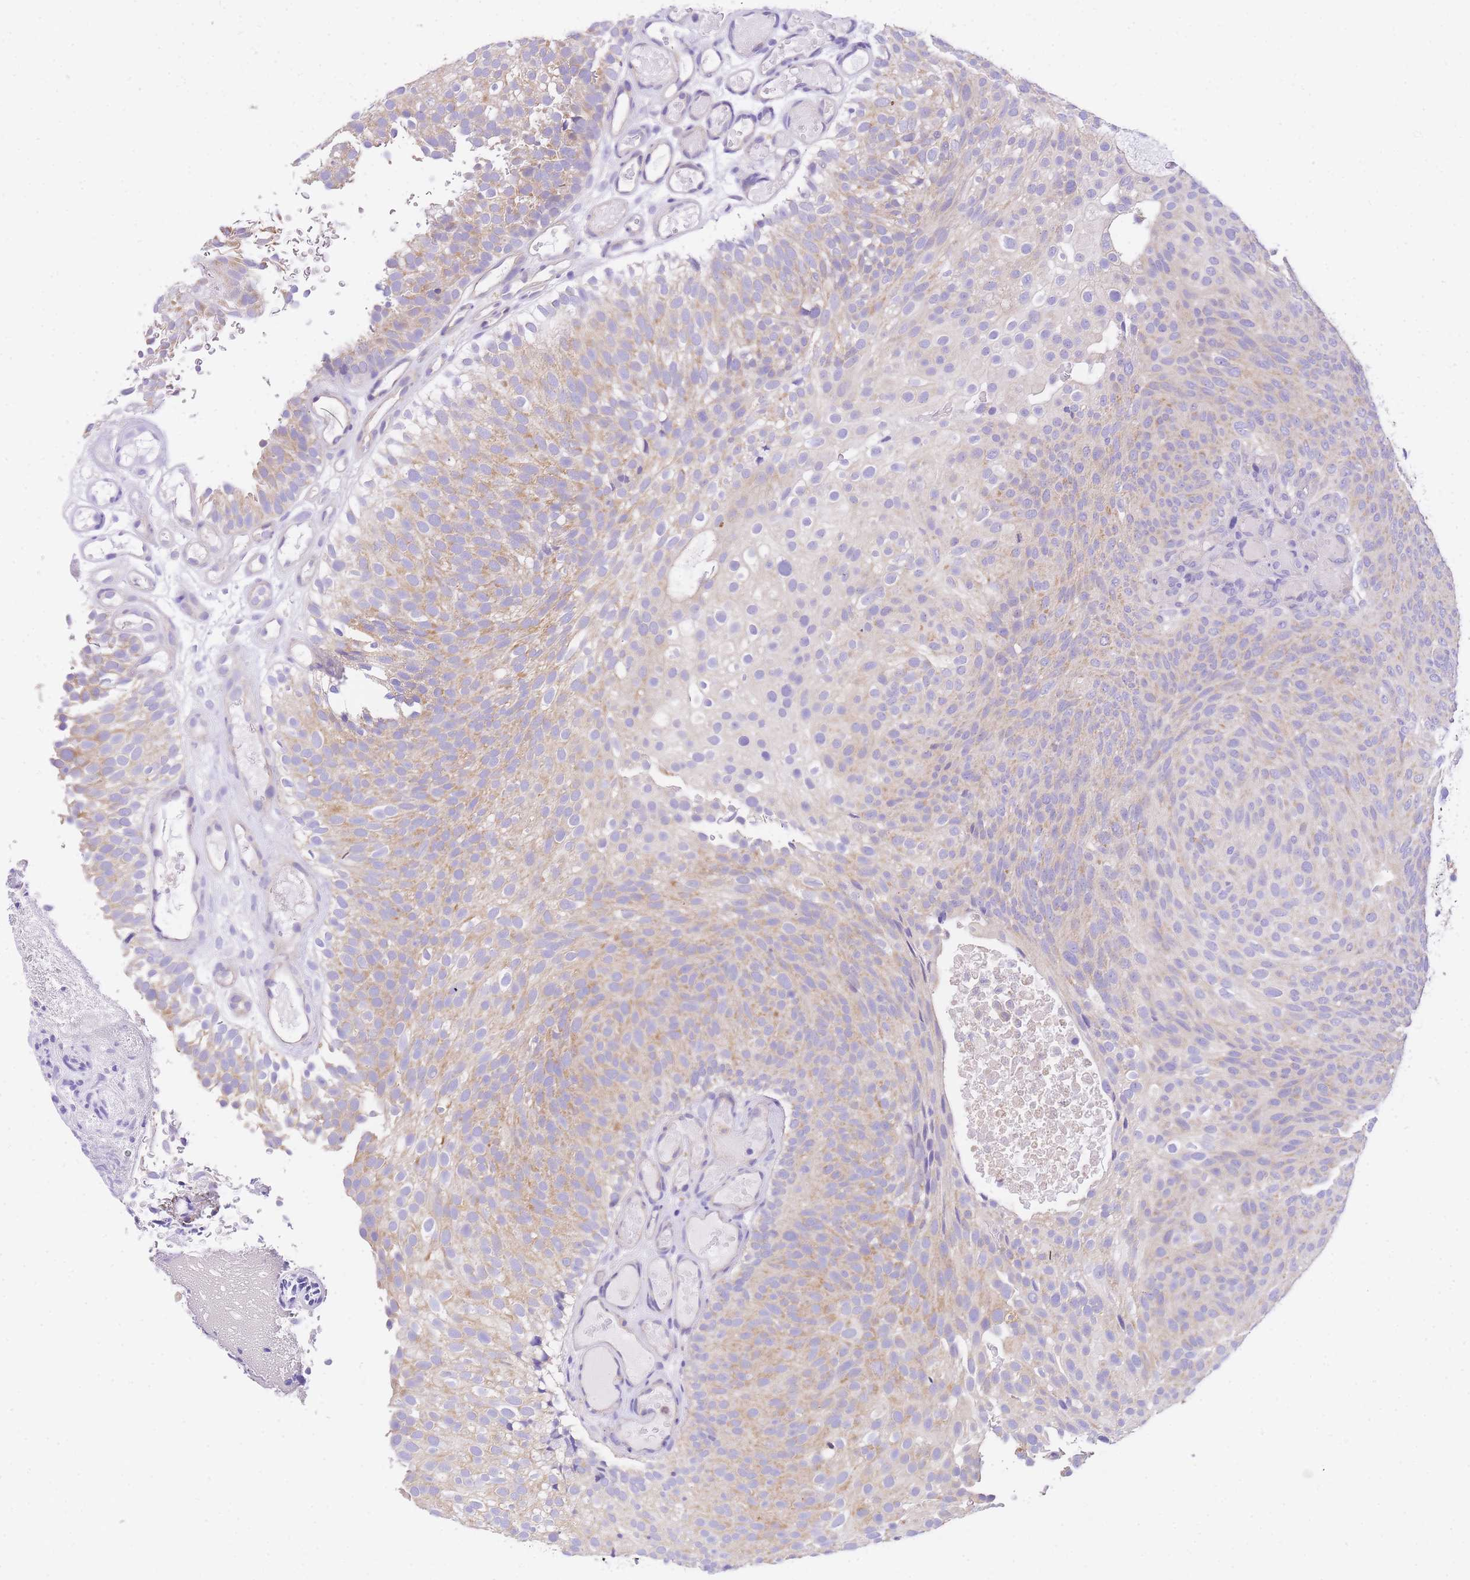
{"staining": {"intensity": "weak", "quantity": "25%-75%", "location": "cytoplasmic/membranous"}, "tissue": "urothelial cancer", "cell_type": "Tumor cells", "image_type": "cancer", "snomed": [{"axis": "morphology", "description": "Urothelial carcinoma, Low grade"}, {"axis": "topography", "description": "Urinary bladder"}], "caption": "This photomicrograph demonstrates urothelial cancer stained with immunohistochemistry (IHC) to label a protein in brown. The cytoplasmic/membranous of tumor cells show weak positivity for the protein. Nuclei are counter-stained blue.", "gene": "EPN2", "patient": {"sex": "male", "age": 78}}